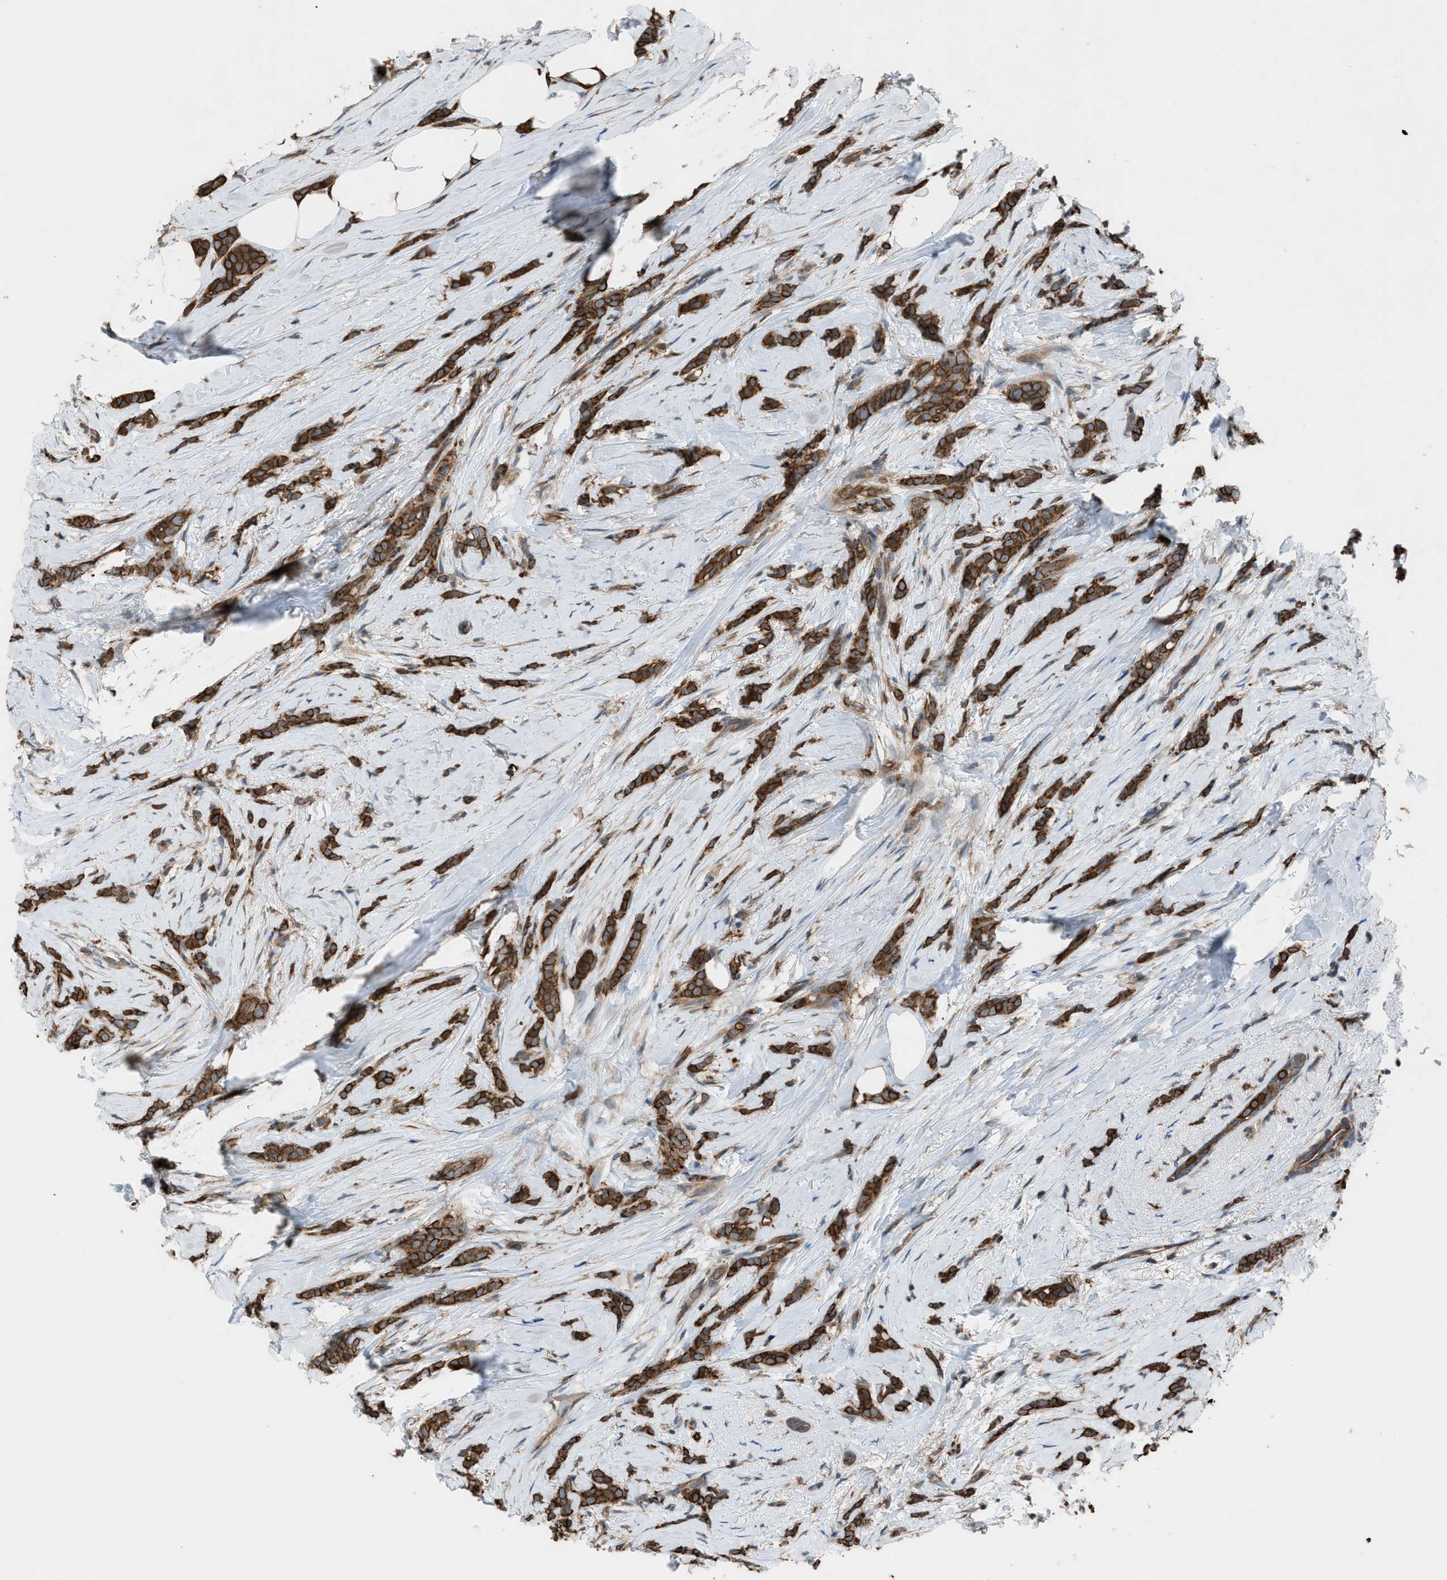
{"staining": {"intensity": "strong", "quantity": ">75%", "location": "cytoplasmic/membranous"}, "tissue": "breast cancer", "cell_type": "Tumor cells", "image_type": "cancer", "snomed": [{"axis": "morphology", "description": "Lobular carcinoma, in situ"}, {"axis": "morphology", "description": "Lobular carcinoma"}, {"axis": "topography", "description": "Breast"}], "caption": "An image showing strong cytoplasmic/membranous expression in about >75% of tumor cells in breast lobular carcinoma, as visualized by brown immunohistochemical staining.", "gene": "DYRK1A", "patient": {"sex": "female", "age": 41}}